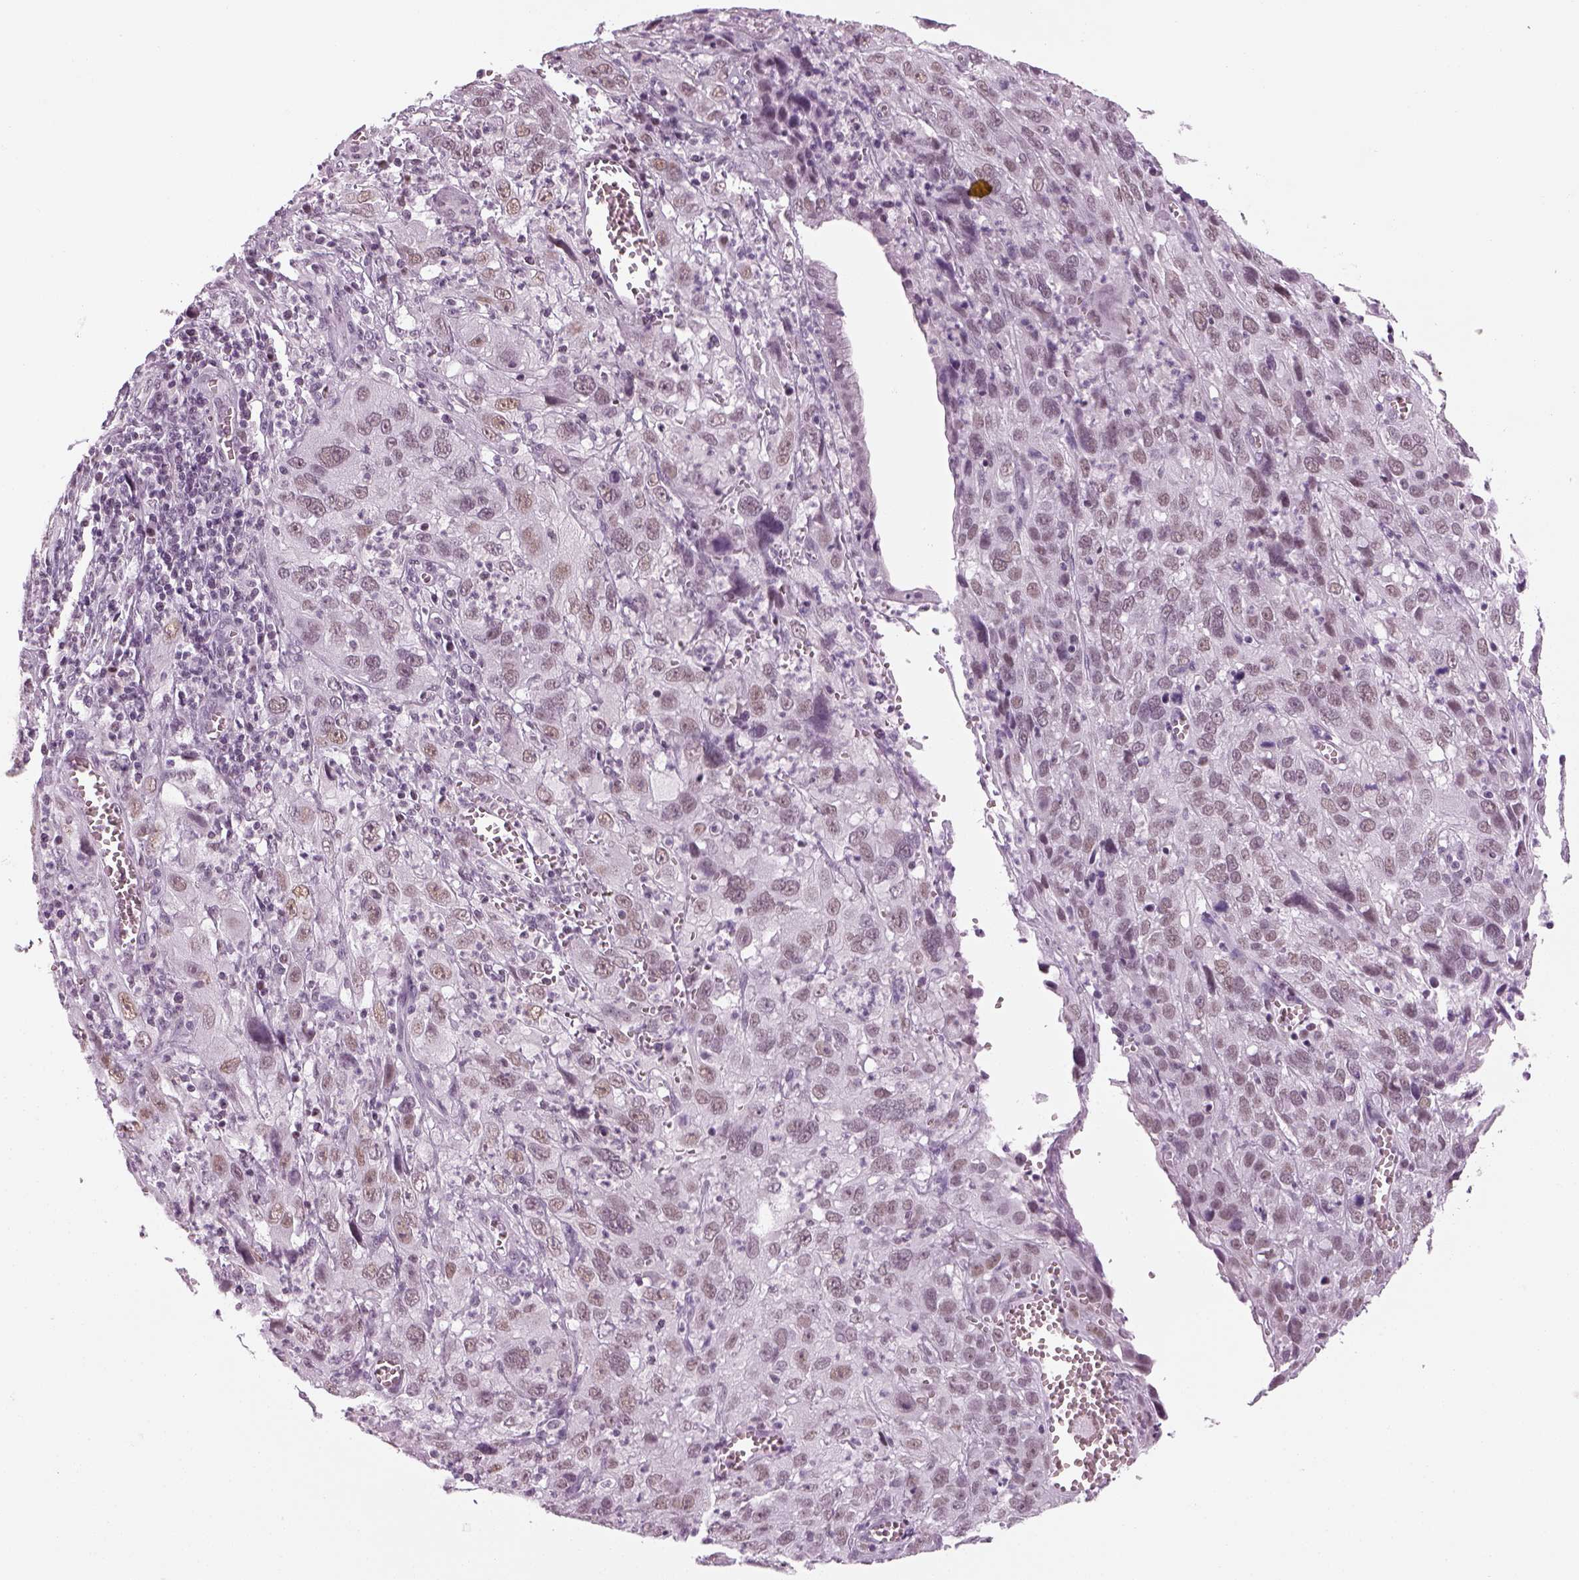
{"staining": {"intensity": "weak", "quantity": "<25%", "location": "nuclear"}, "tissue": "cervical cancer", "cell_type": "Tumor cells", "image_type": "cancer", "snomed": [{"axis": "morphology", "description": "Squamous cell carcinoma, NOS"}, {"axis": "topography", "description": "Cervix"}], "caption": "There is no significant expression in tumor cells of cervical cancer. The staining is performed using DAB brown chromogen with nuclei counter-stained in using hematoxylin.", "gene": "KCNG2", "patient": {"sex": "female", "age": 32}}